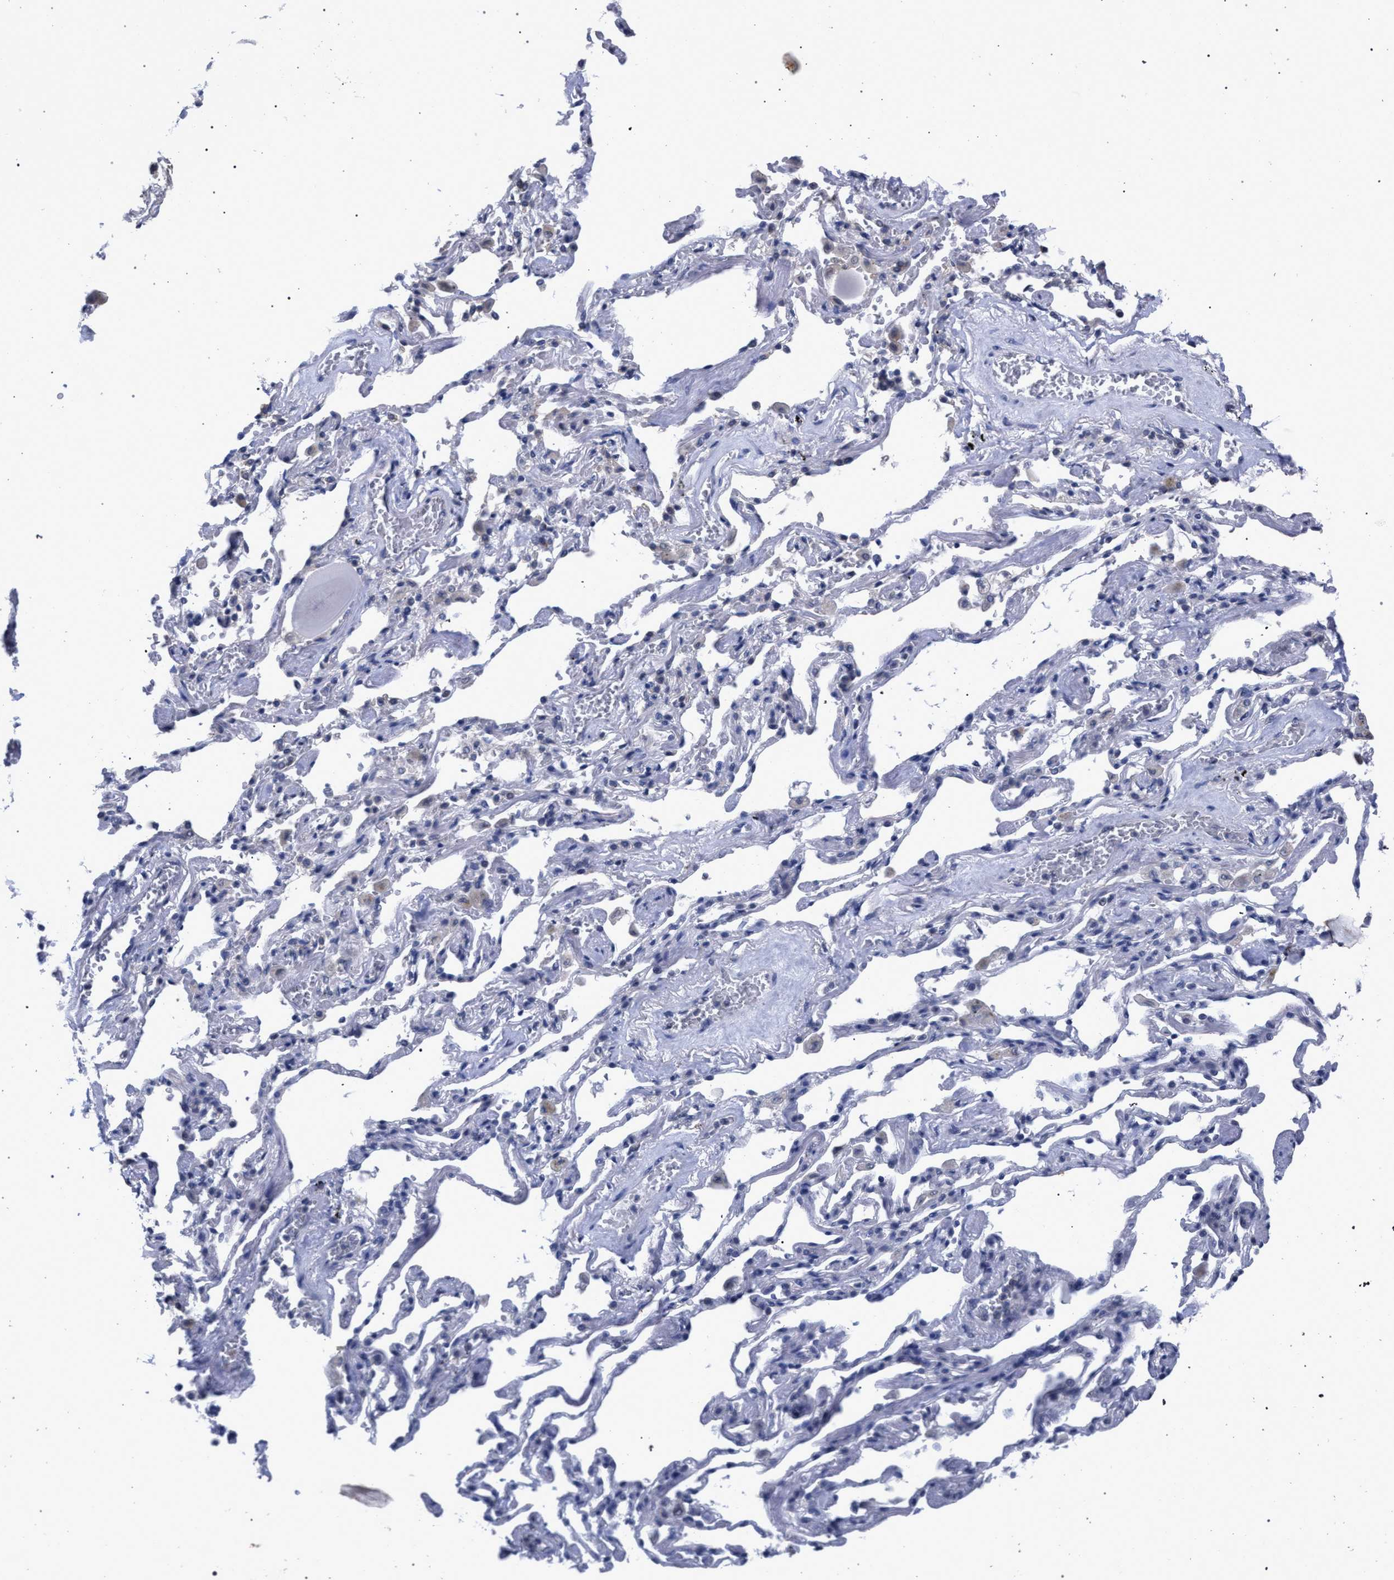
{"staining": {"intensity": "weak", "quantity": ">75%", "location": "cytoplasmic/membranous"}, "tissue": "adipose tissue", "cell_type": "Adipocytes", "image_type": "normal", "snomed": [{"axis": "morphology", "description": "Normal tissue, NOS"}, {"axis": "topography", "description": "Cartilage tissue"}, {"axis": "topography", "description": "Lung"}], "caption": "Adipocytes reveal low levels of weak cytoplasmic/membranous expression in about >75% of cells in unremarkable adipose tissue. The protein of interest is stained brown, and the nuclei are stained in blue (DAB IHC with brightfield microscopy, high magnification).", "gene": "GOLGA2", "patient": {"sex": "female", "age": 77}}